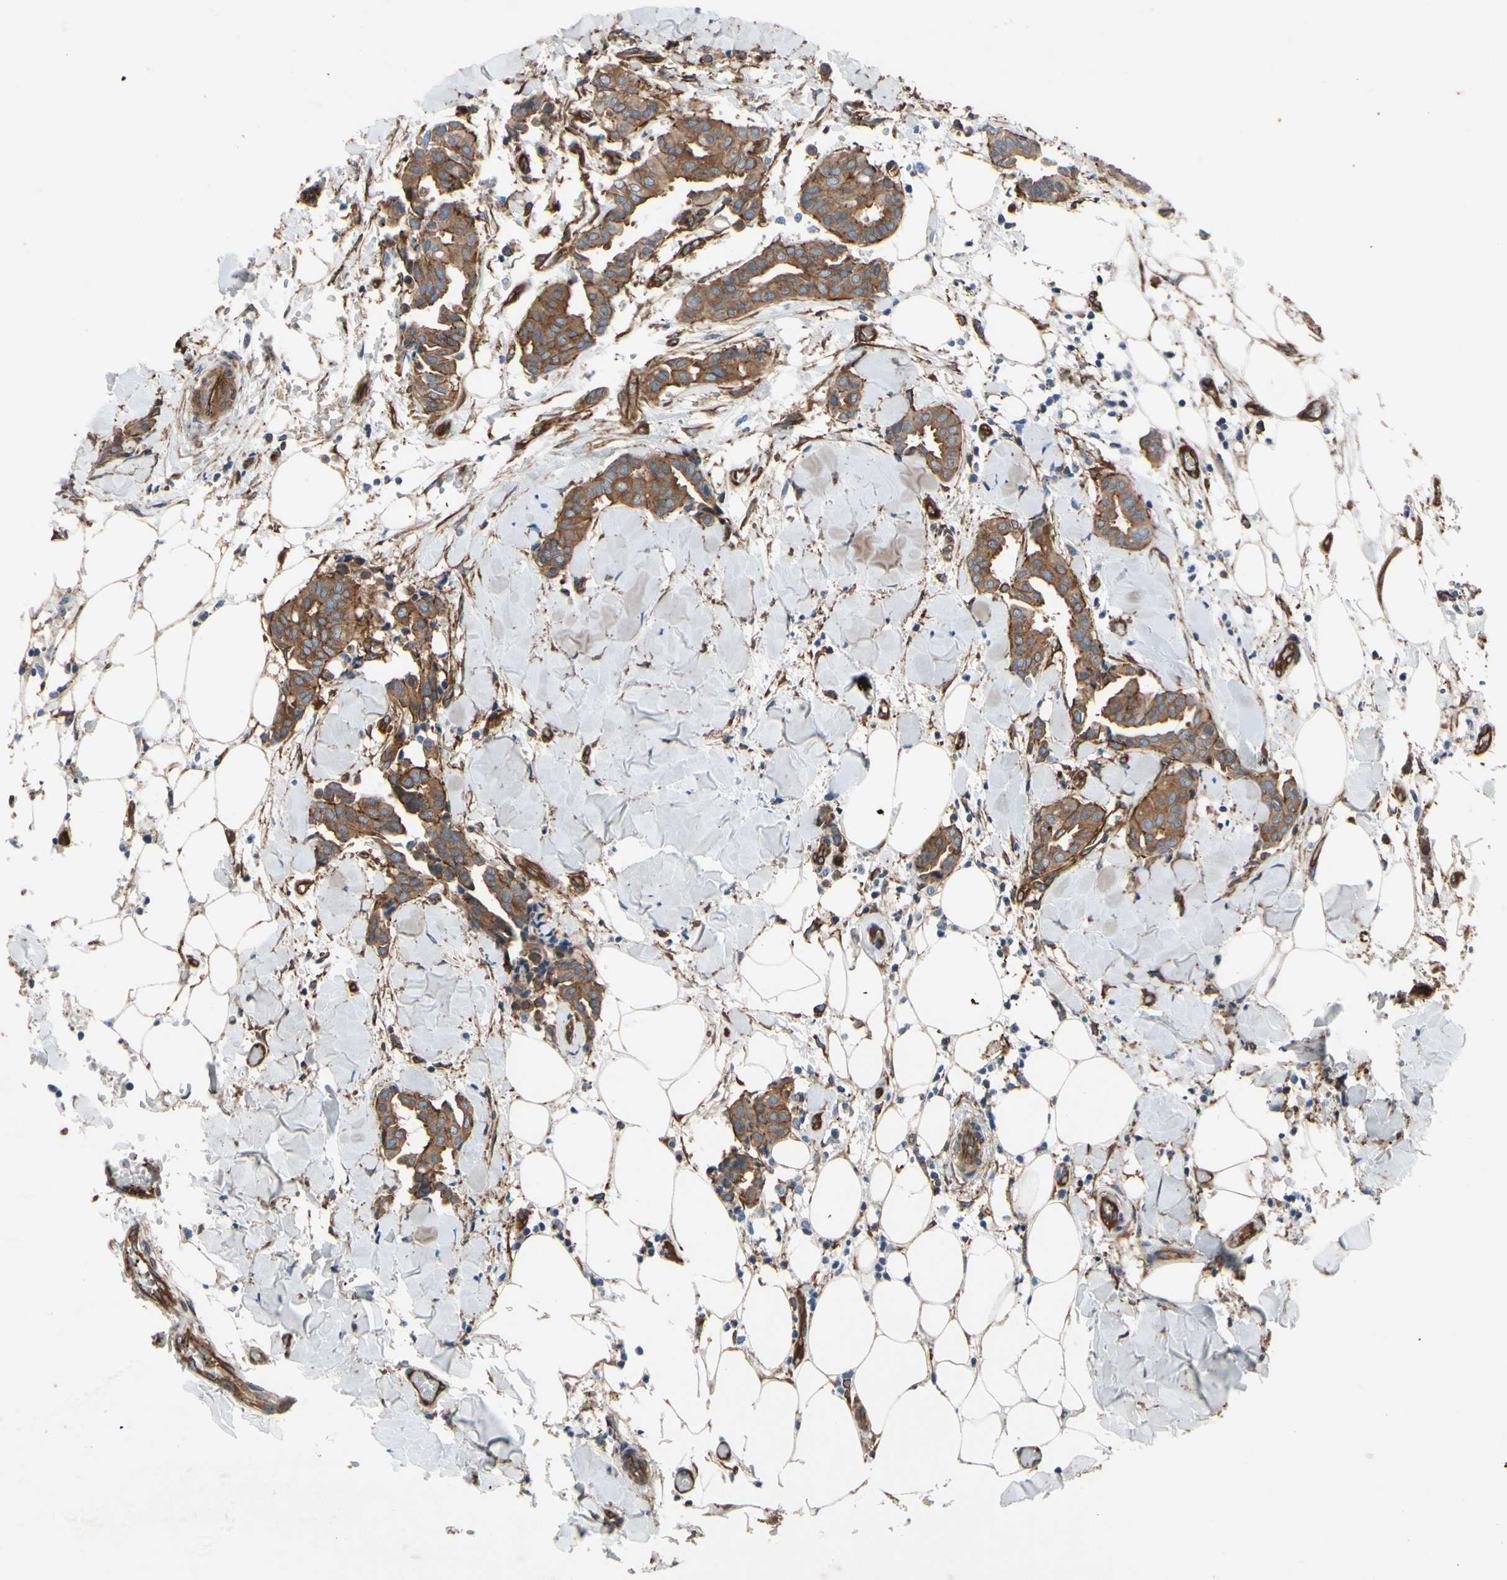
{"staining": {"intensity": "moderate", "quantity": "25%-75%", "location": "cytoplasmic/membranous"}, "tissue": "head and neck cancer", "cell_type": "Tumor cells", "image_type": "cancer", "snomed": [{"axis": "morphology", "description": "Adenocarcinoma, NOS"}, {"axis": "topography", "description": "Salivary gland"}, {"axis": "topography", "description": "Head-Neck"}], "caption": "Tumor cells display medium levels of moderate cytoplasmic/membranous positivity in about 25%-75% of cells in human head and neck cancer. (DAB (3,3'-diaminobenzidine) IHC with brightfield microscopy, high magnification).", "gene": "CTTNBP2", "patient": {"sex": "female", "age": 59}}